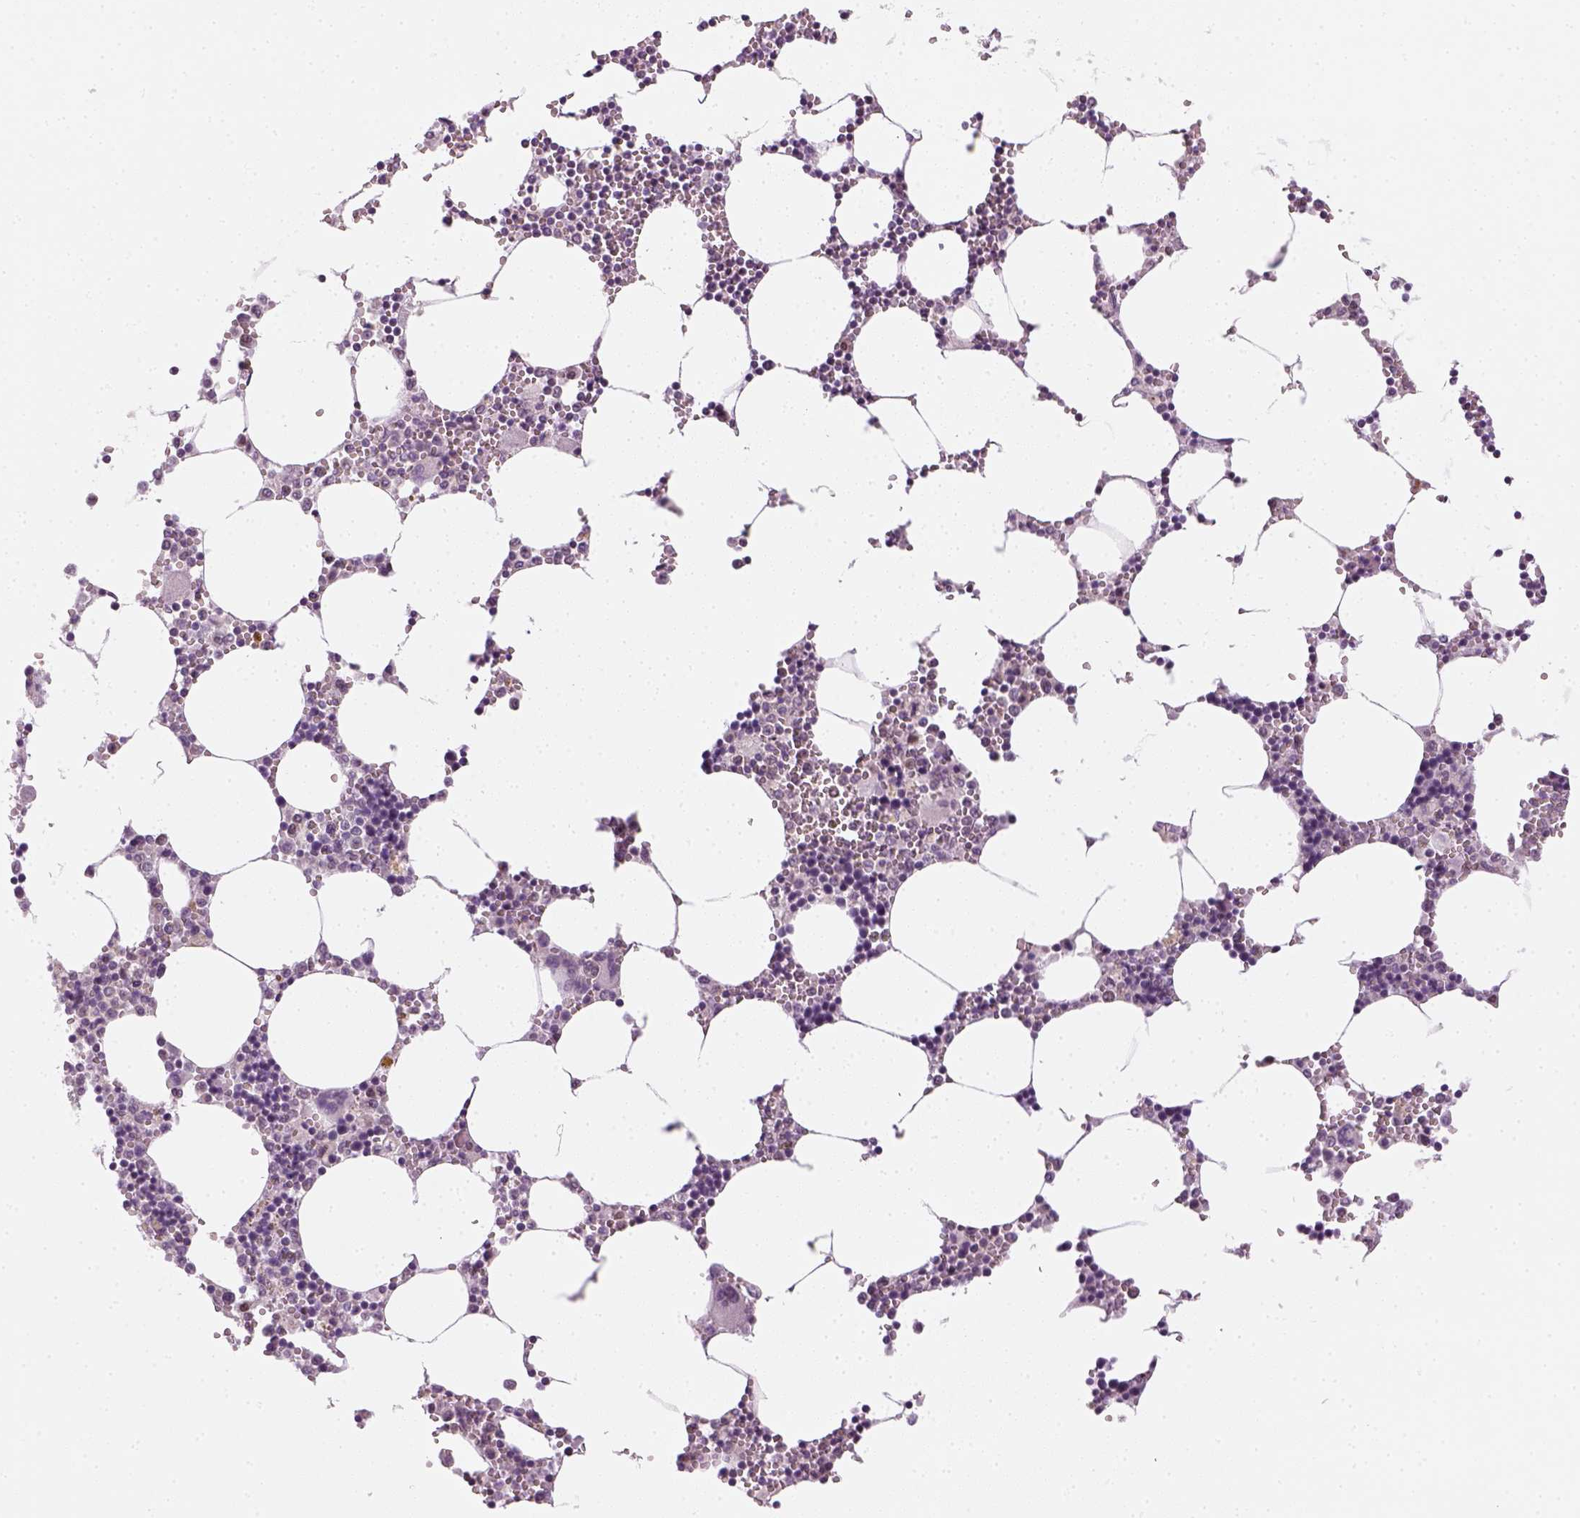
{"staining": {"intensity": "negative", "quantity": "none", "location": "none"}, "tissue": "bone marrow", "cell_type": "Hematopoietic cells", "image_type": "normal", "snomed": [{"axis": "morphology", "description": "Normal tissue, NOS"}, {"axis": "topography", "description": "Bone marrow"}], "caption": "Human bone marrow stained for a protein using immunohistochemistry (IHC) displays no positivity in hematopoietic cells.", "gene": "MAGEB3", "patient": {"sex": "male", "age": 54}}